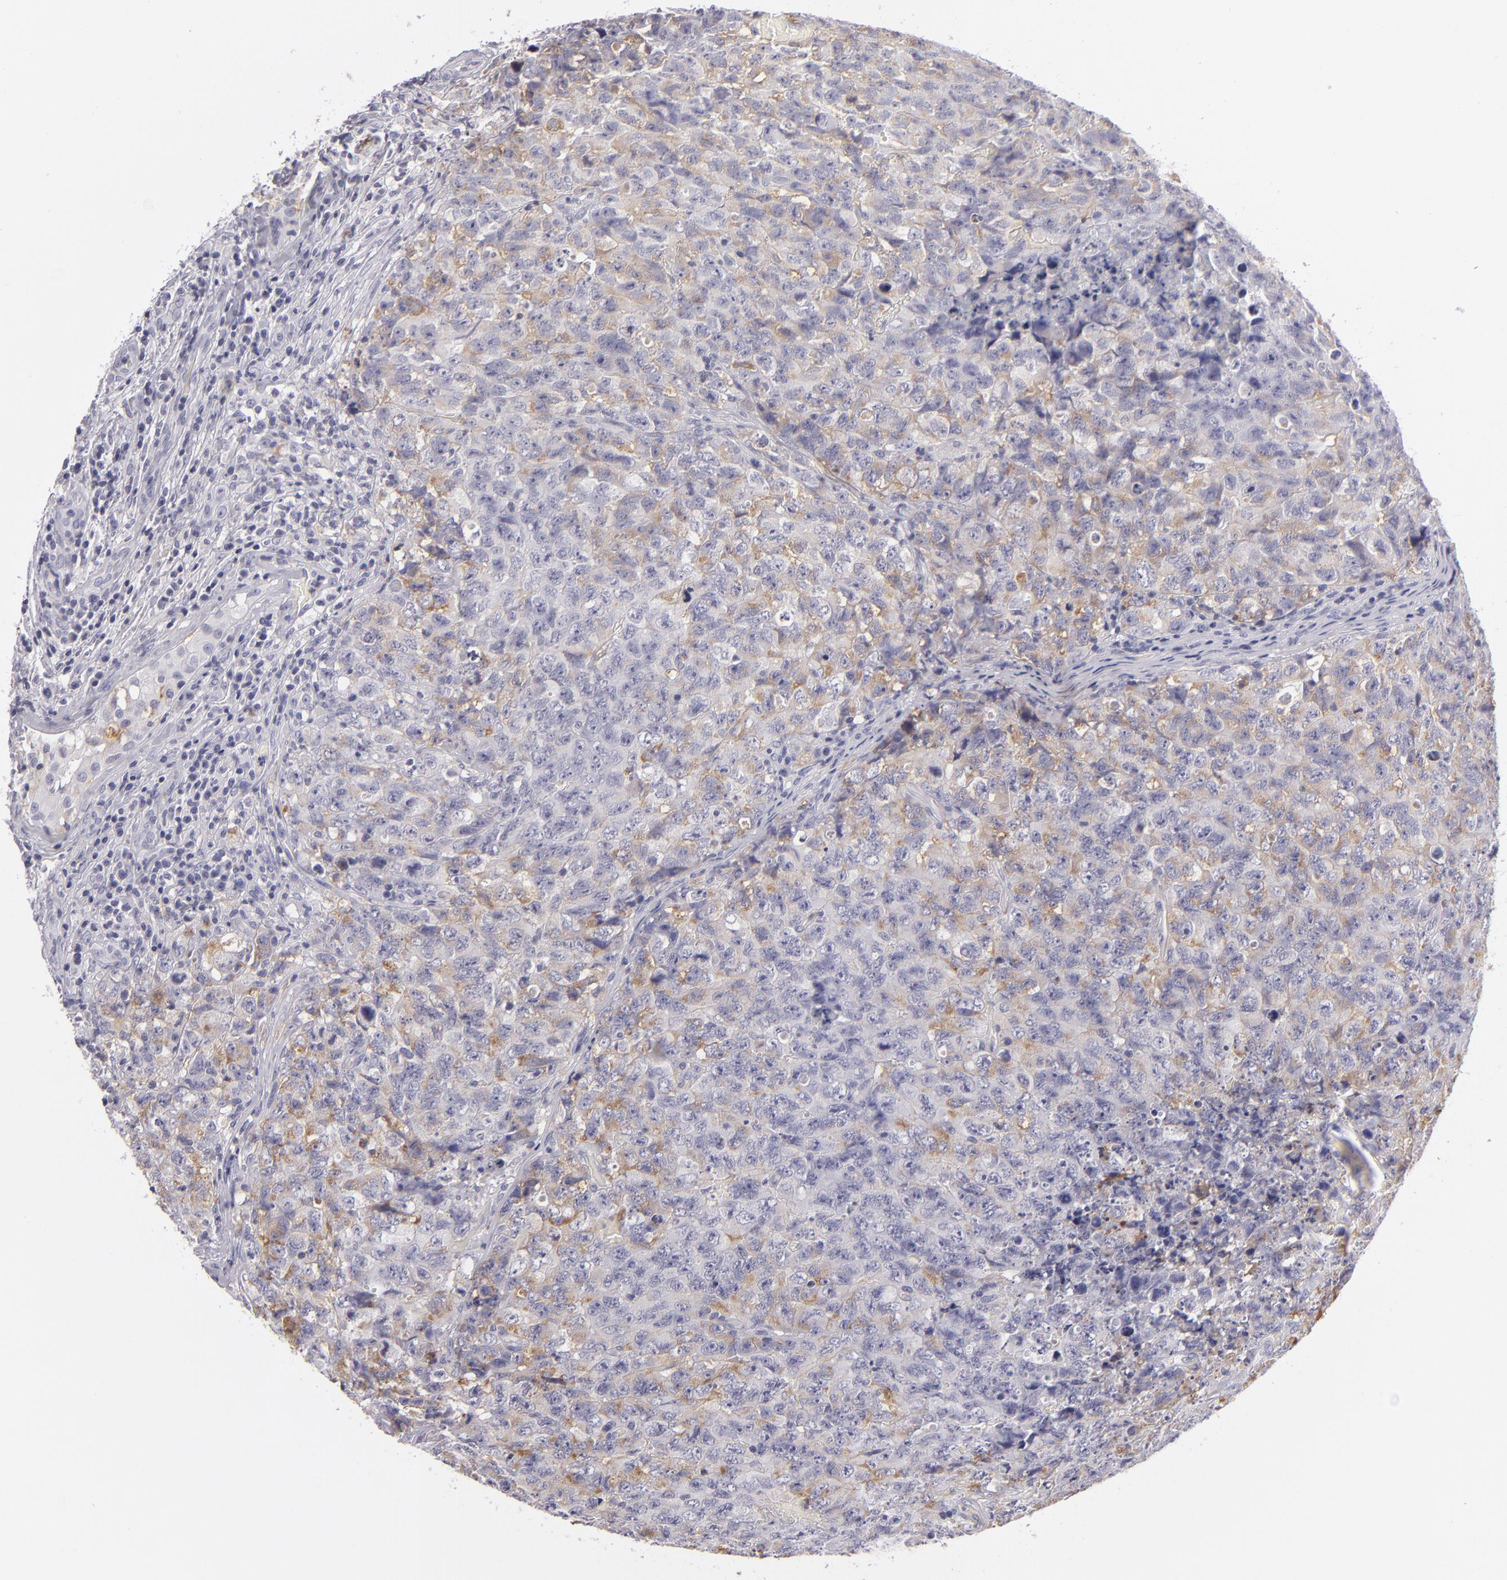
{"staining": {"intensity": "weak", "quantity": "25%-75%", "location": "cytoplasmic/membranous"}, "tissue": "testis cancer", "cell_type": "Tumor cells", "image_type": "cancer", "snomed": [{"axis": "morphology", "description": "Carcinoma, Embryonal, NOS"}, {"axis": "topography", "description": "Testis"}], "caption": "A photomicrograph showing weak cytoplasmic/membranous positivity in about 25%-75% of tumor cells in testis embryonal carcinoma, as visualized by brown immunohistochemical staining.", "gene": "TNNC1", "patient": {"sex": "male", "age": 31}}